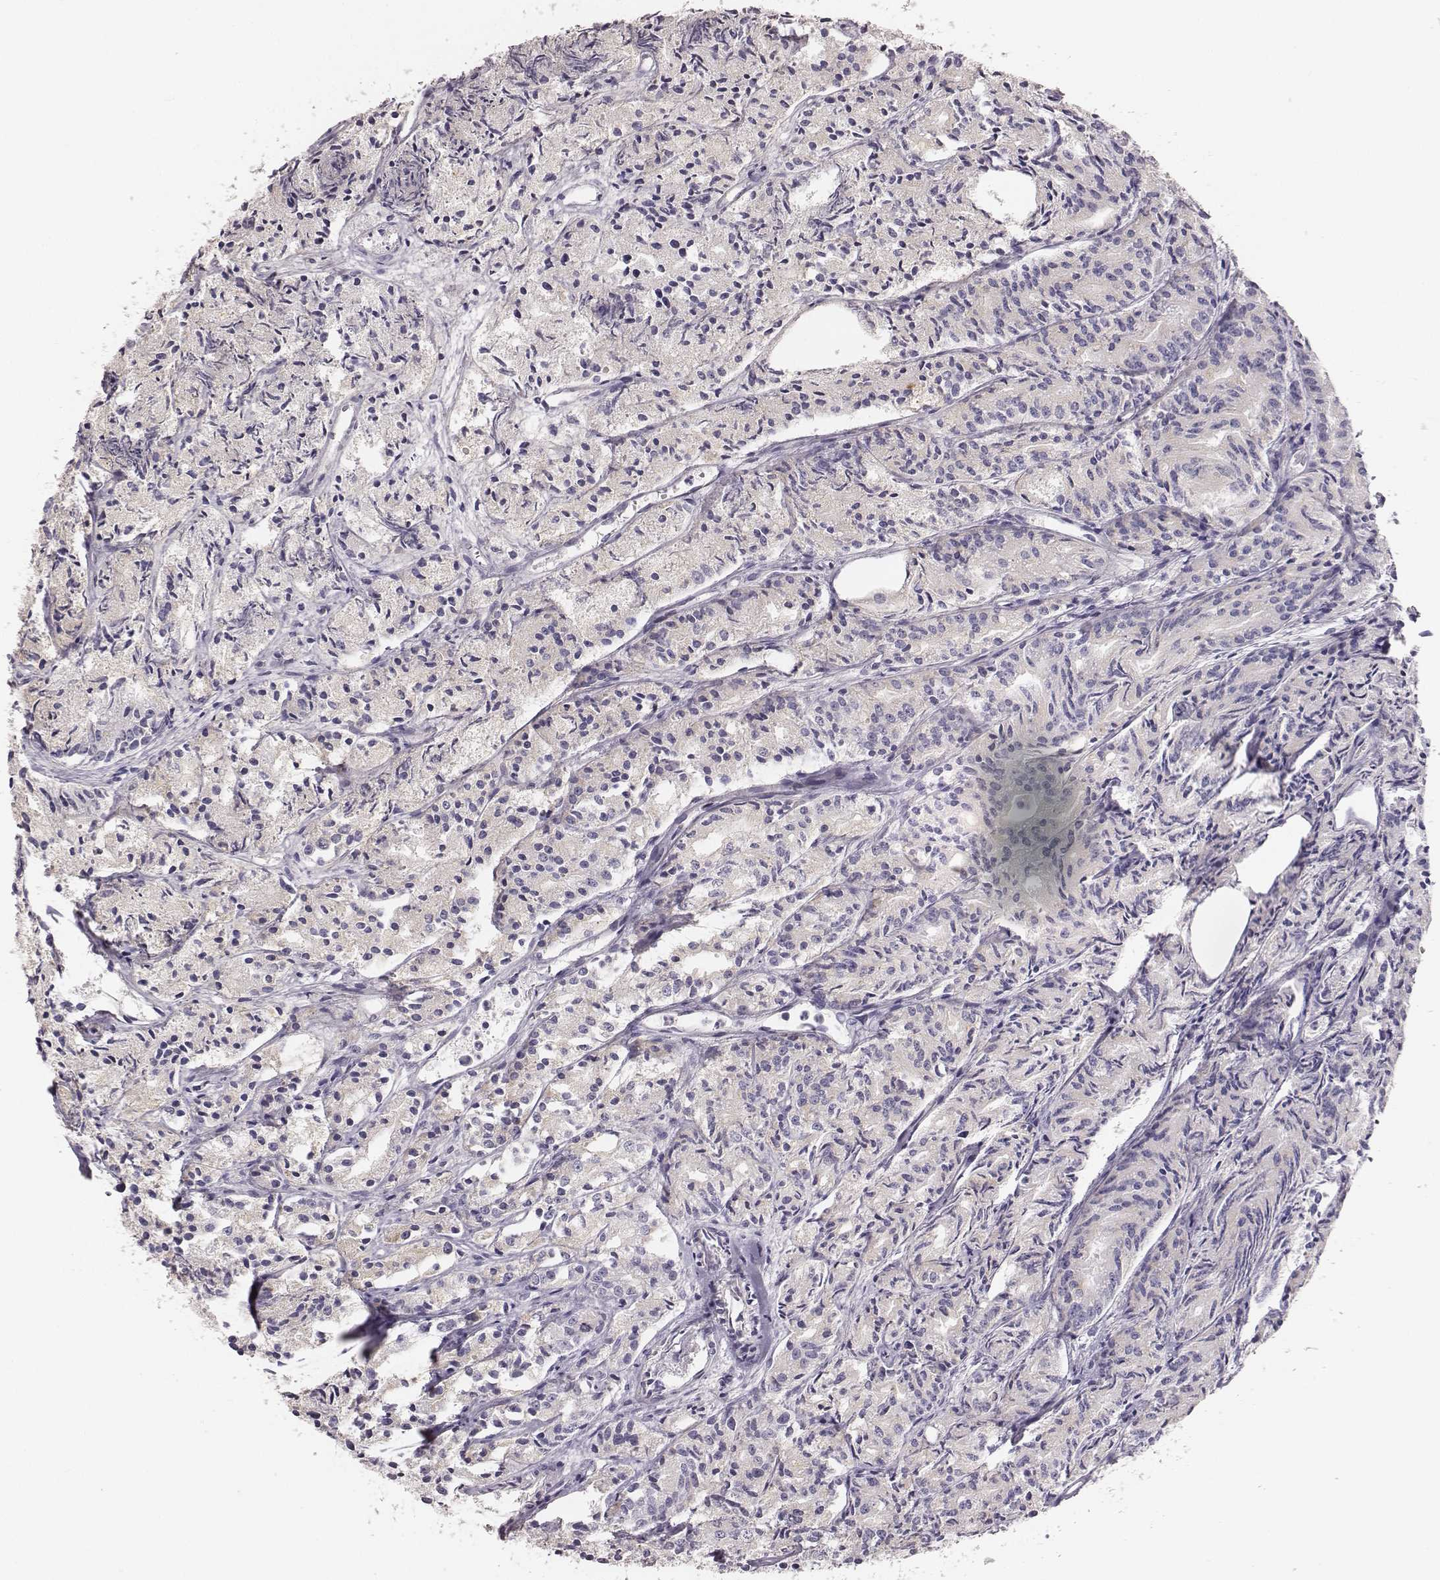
{"staining": {"intensity": "negative", "quantity": "none", "location": "none"}, "tissue": "prostate cancer", "cell_type": "Tumor cells", "image_type": "cancer", "snomed": [{"axis": "morphology", "description": "Adenocarcinoma, Medium grade"}, {"axis": "topography", "description": "Prostate"}], "caption": "Photomicrograph shows no protein staining in tumor cells of prostate medium-grade adenocarcinoma tissue.", "gene": "PBK", "patient": {"sex": "male", "age": 74}}